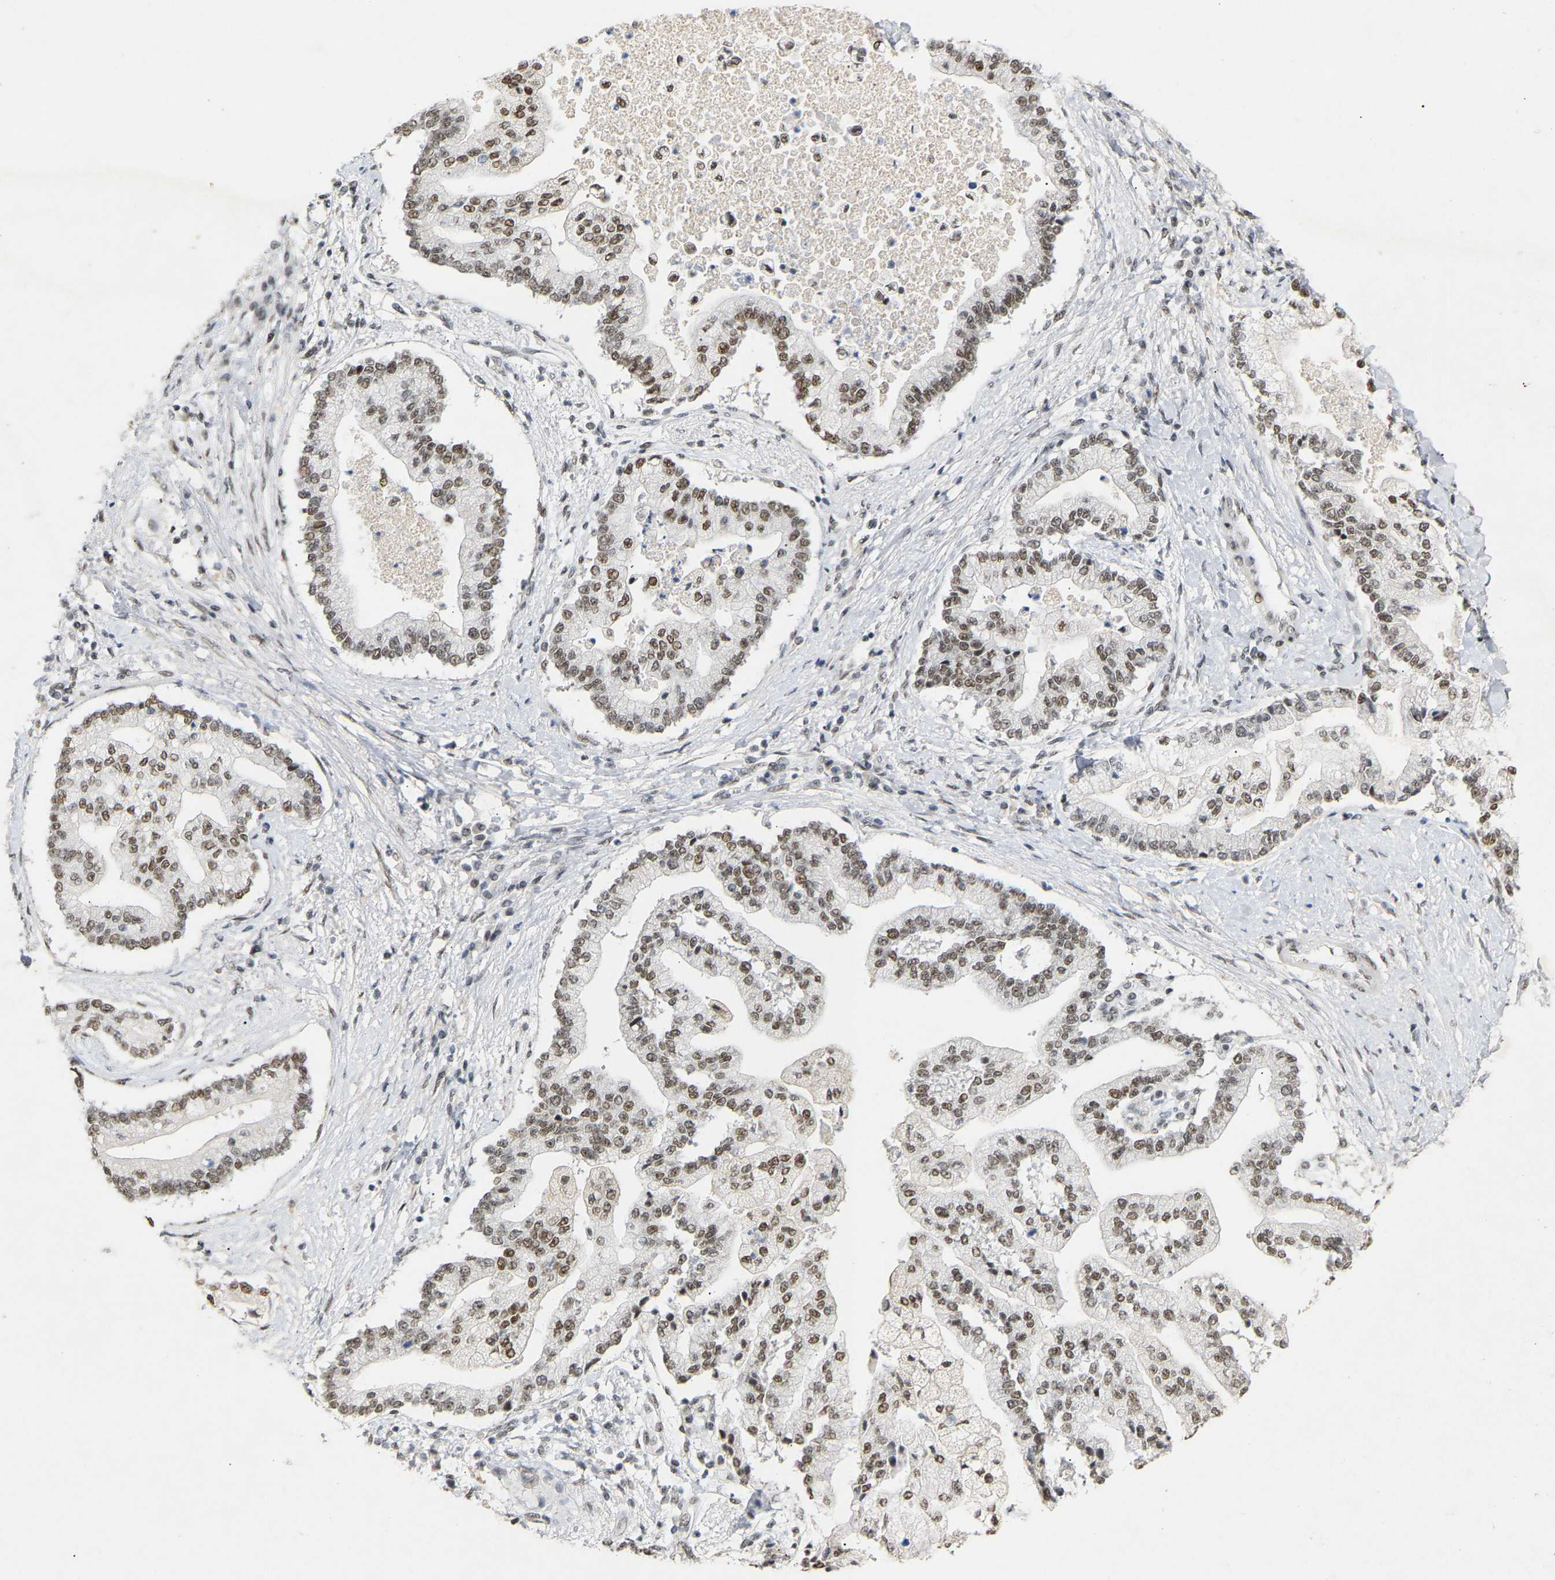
{"staining": {"intensity": "moderate", "quantity": ">75%", "location": "nuclear"}, "tissue": "liver cancer", "cell_type": "Tumor cells", "image_type": "cancer", "snomed": [{"axis": "morphology", "description": "Cholangiocarcinoma"}, {"axis": "topography", "description": "Liver"}], "caption": "Protein staining of cholangiocarcinoma (liver) tissue reveals moderate nuclear expression in about >75% of tumor cells.", "gene": "NELFB", "patient": {"sex": "male", "age": 50}}